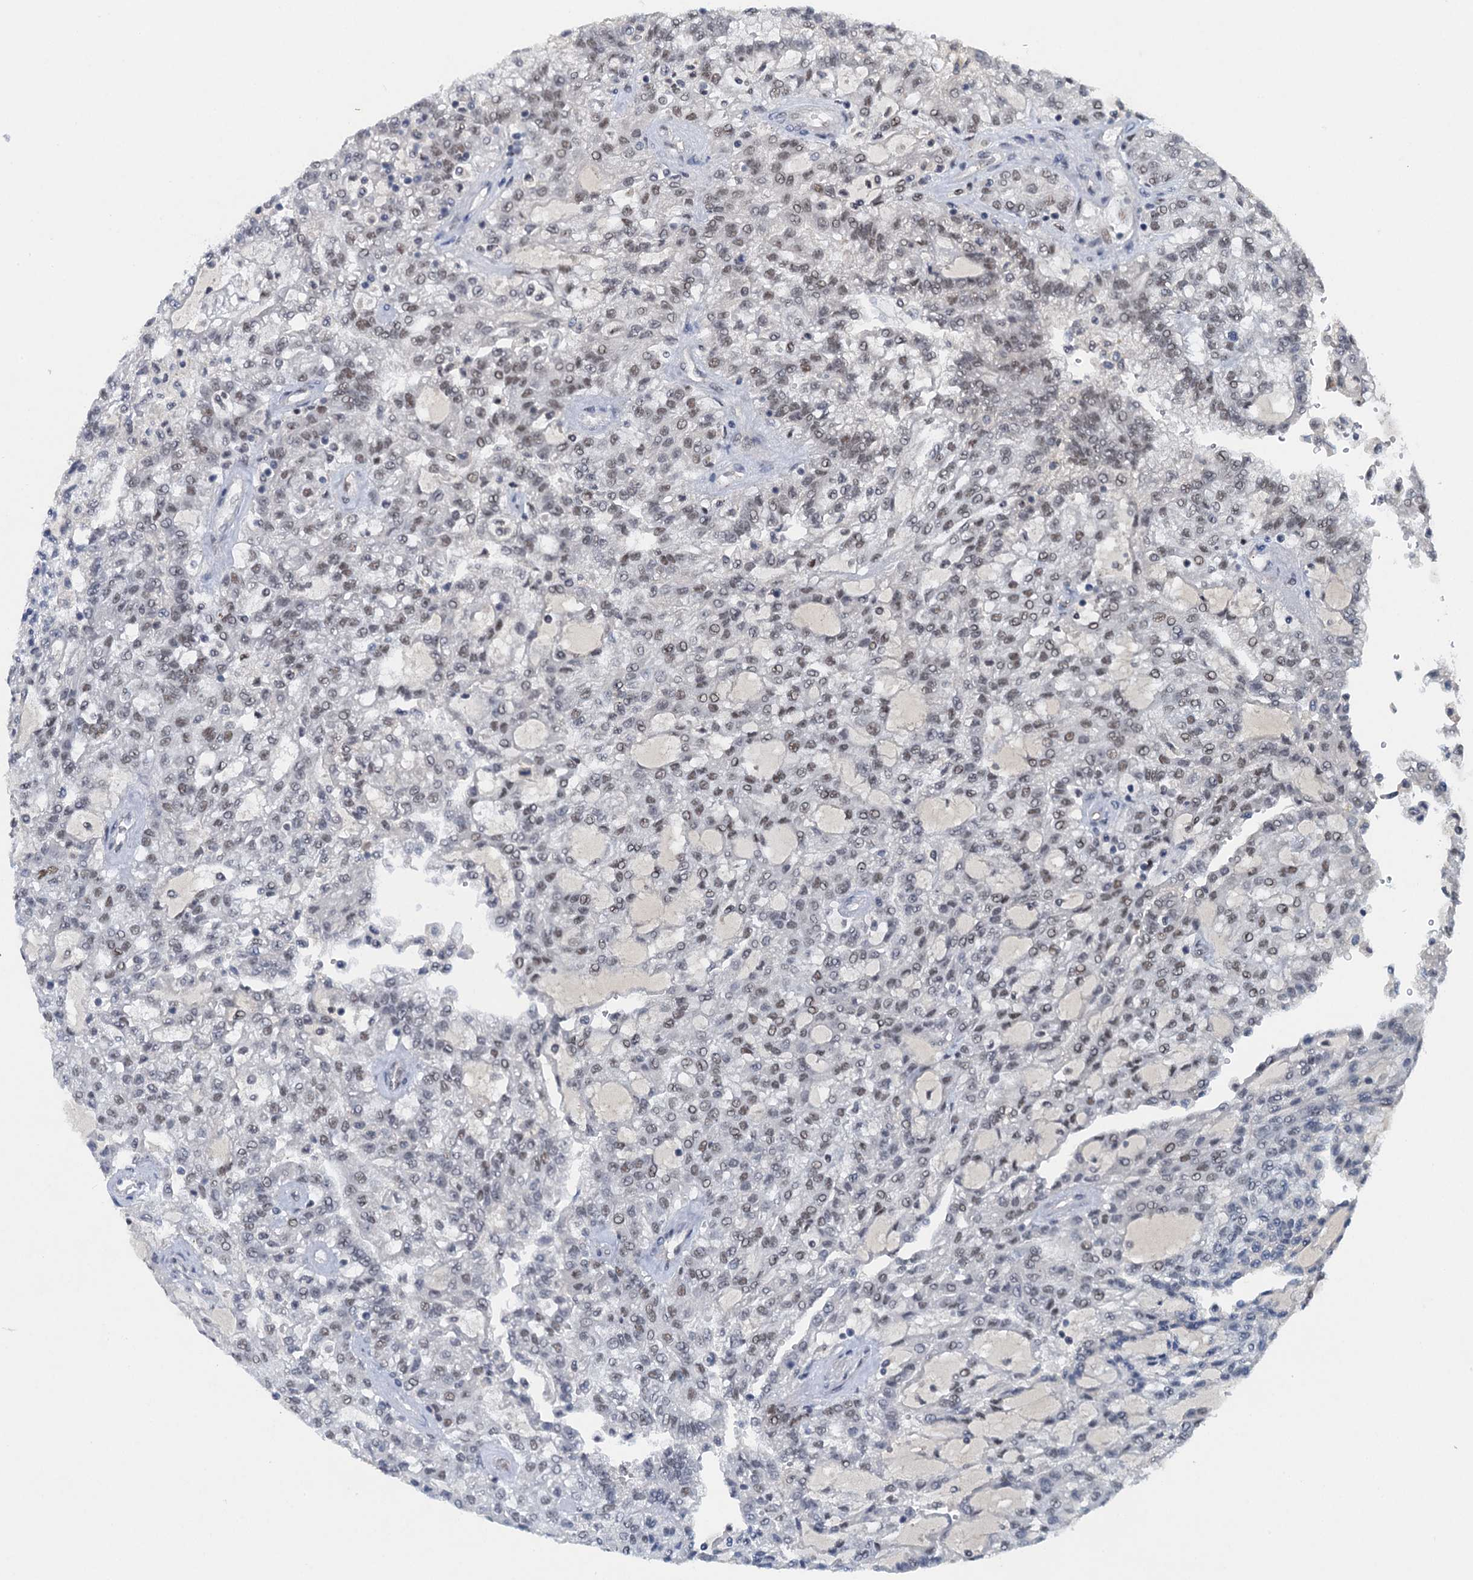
{"staining": {"intensity": "weak", "quantity": "<25%", "location": "nuclear"}, "tissue": "renal cancer", "cell_type": "Tumor cells", "image_type": "cancer", "snomed": [{"axis": "morphology", "description": "Adenocarcinoma, NOS"}, {"axis": "topography", "description": "Kidney"}], "caption": "An IHC histopathology image of renal cancer (adenocarcinoma) is shown. There is no staining in tumor cells of renal cancer (adenocarcinoma). The staining is performed using DAB (3,3'-diaminobenzidine) brown chromogen with nuclei counter-stained in using hematoxylin.", "gene": "CSTF3", "patient": {"sex": "male", "age": 63}}